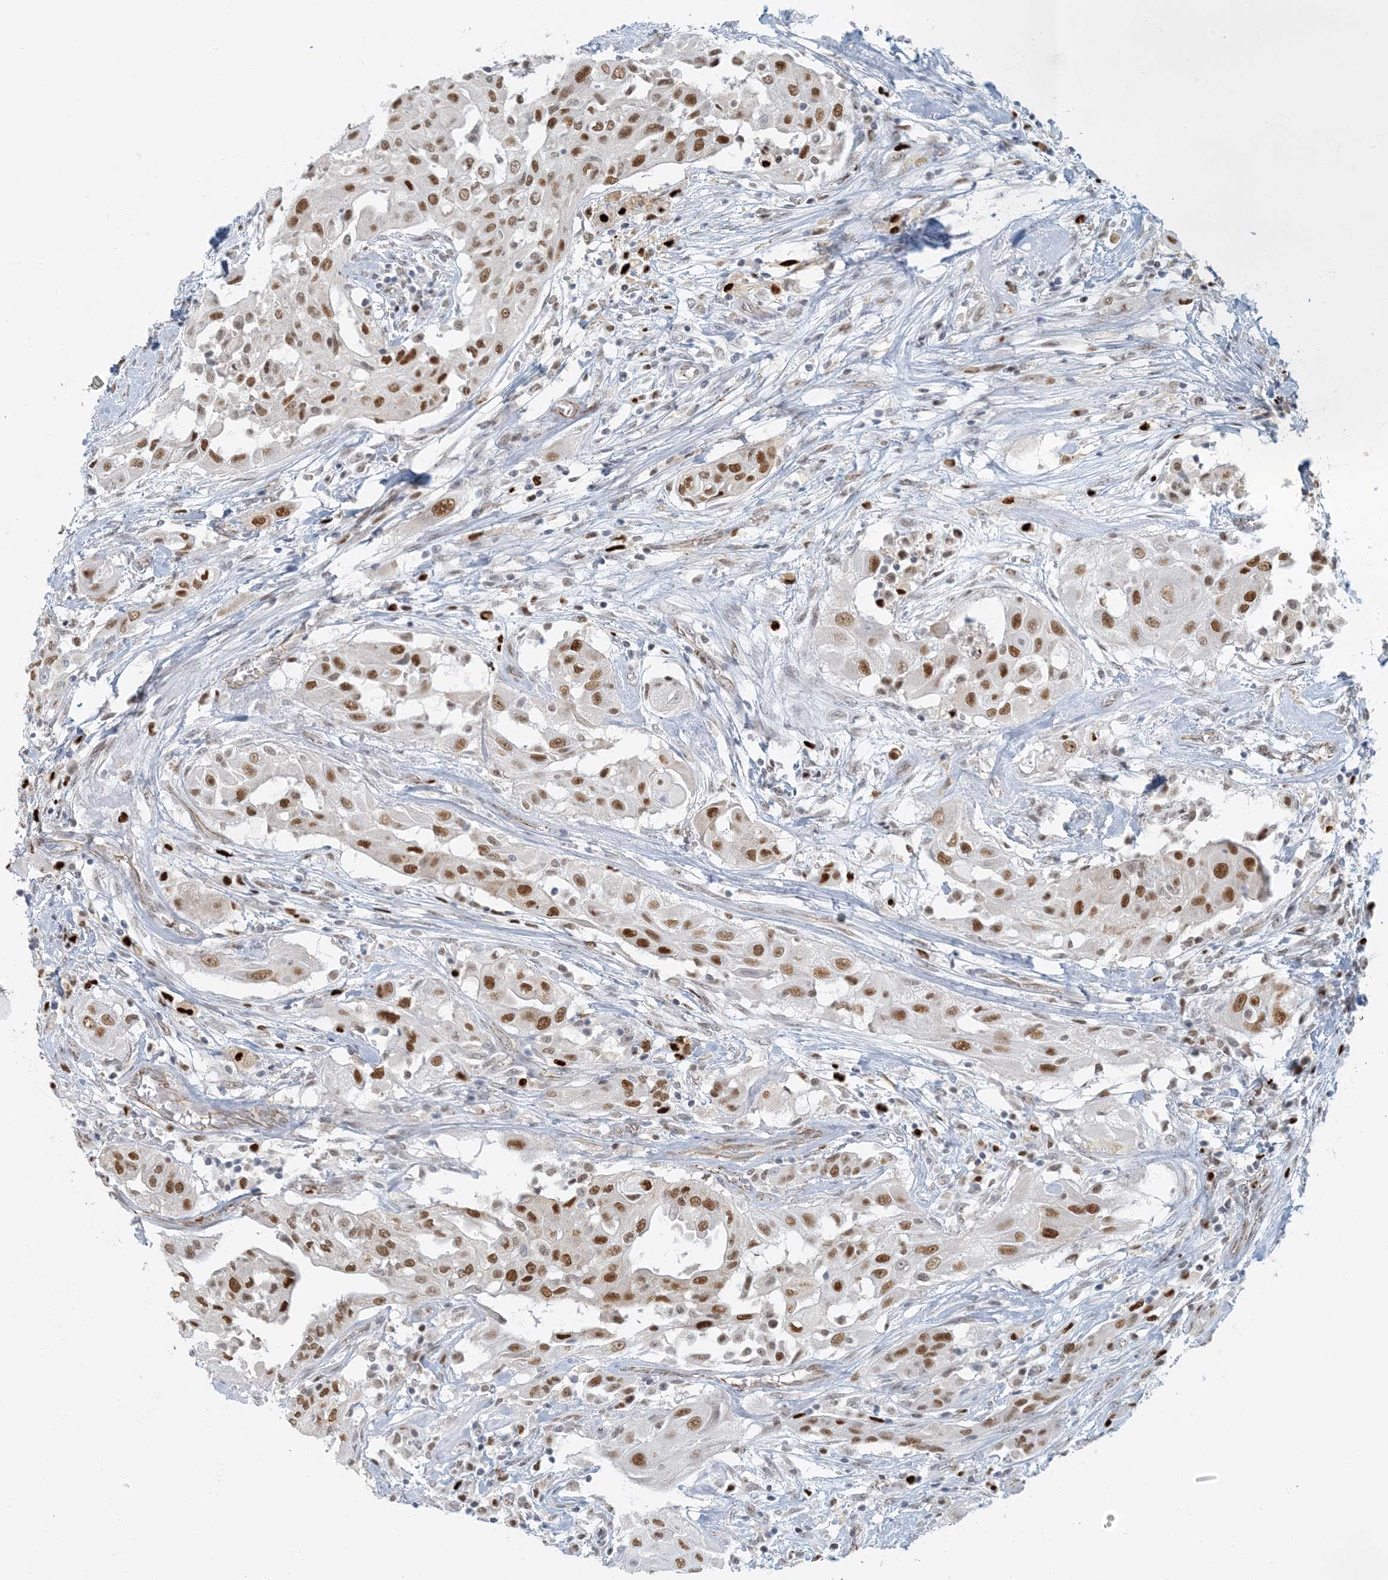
{"staining": {"intensity": "moderate", "quantity": ">75%", "location": "nuclear"}, "tissue": "thyroid cancer", "cell_type": "Tumor cells", "image_type": "cancer", "snomed": [{"axis": "morphology", "description": "Papillary adenocarcinoma, NOS"}, {"axis": "topography", "description": "Thyroid gland"}], "caption": "Immunohistochemical staining of human papillary adenocarcinoma (thyroid) reveals moderate nuclear protein positivity in approximately >75% of tumor cells.", "gene": "AK9", "patient": {"sex": "female", "age": 59}}